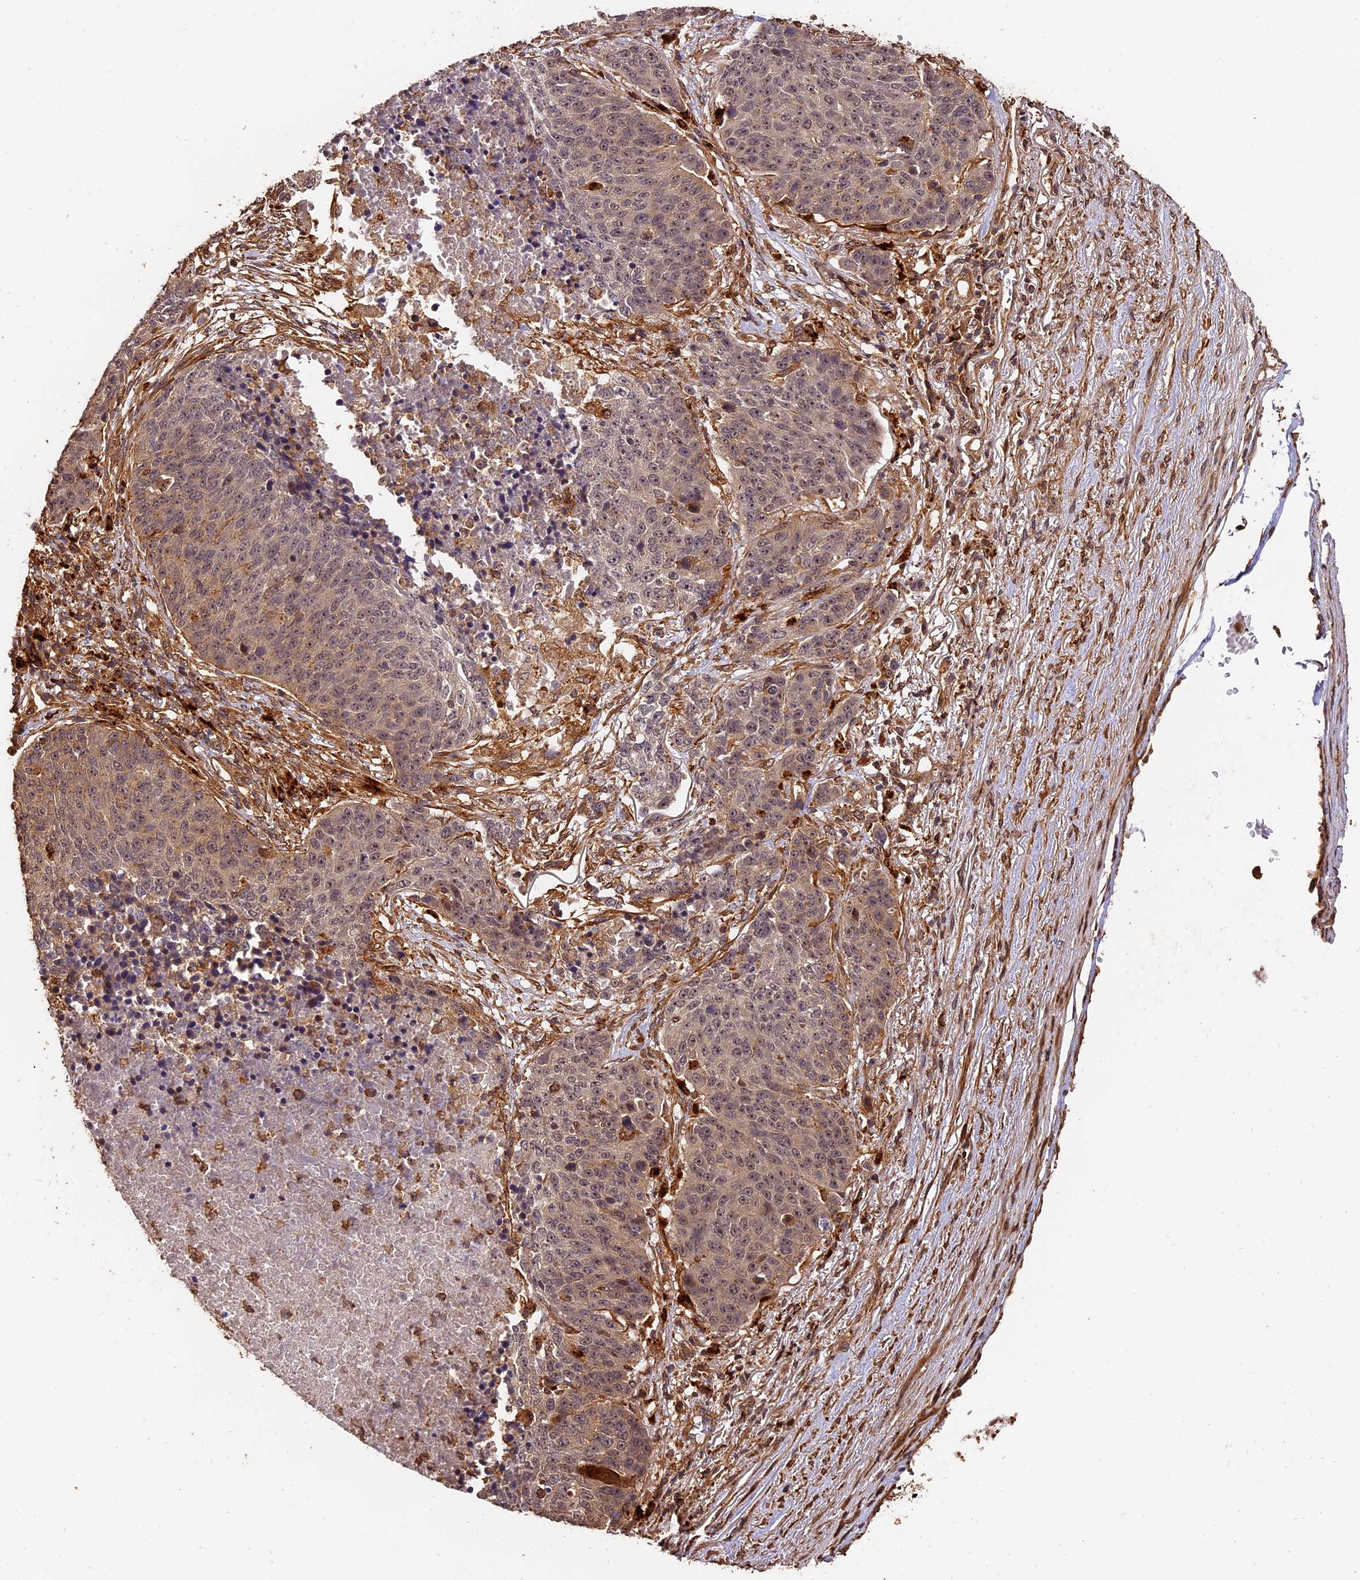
{"staining": {"intensity": "weak", "quantity": "25%-75%", "location": "cytoplasmic/membranous,nuclear"}, "tissue": "lung cancer", "cell_type": "Tumor cells", "image_type": "cancer", "snomed": [{"axis": "morphology", "description": "Normal tissue, NOS"}, {"axis": "morphology", "description": "Squamous cell carcinoma, NOS"}, {"axis": "topography", "description": "Lymph node"}, {"axis": "topography", "description": "Lung"}], "caption": "Lung cancer was stained to show a protein in brown. There is low levels of weak cytoplasmic/membranous and nuclear positivity in about 25%-75% of tumor cells.", "gene": "MMP15", "patient": {"sex": "male", "age": 66}}